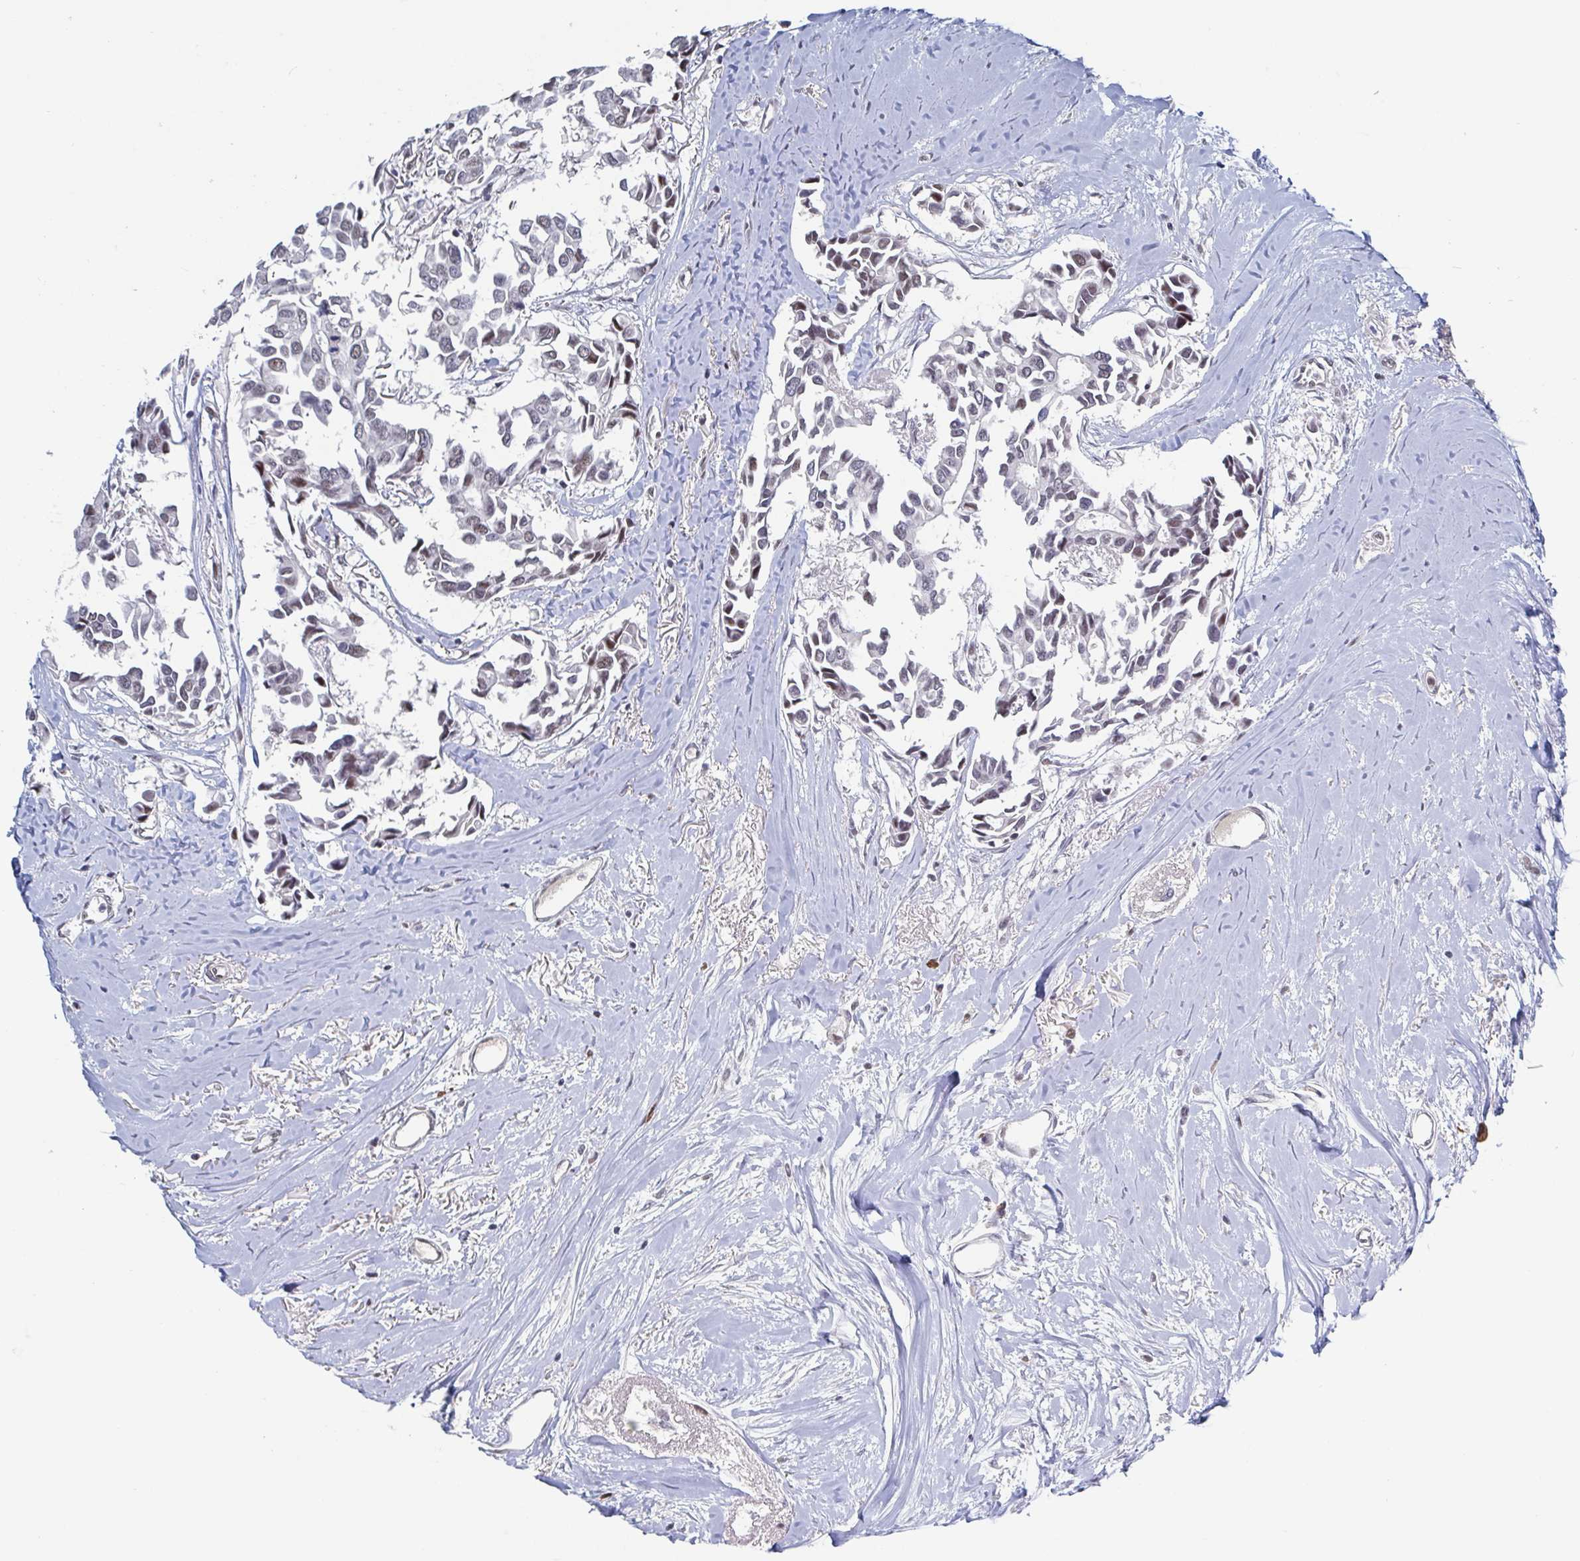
{"staining": {"intensity": "weak", "quantity": "25%-75%", "location": "nuclear"}, "tissue": "breast cancer", "cell_type": "Tumor cells", "image_type": "cancer", "snomed": [{"axis": "morphology", "description": "Duct carcinoma"}, {"axis": "topography", "description": "Breast"}], "caption": "An image showing weak nuclear expression in about 25%-75% of tumor cells in invasive ductal carcinoma (breast), as visualized by brown immunohistochemical staining.", "gene": "BCL7B", "patient": {"sex": "female", "age": 54}}